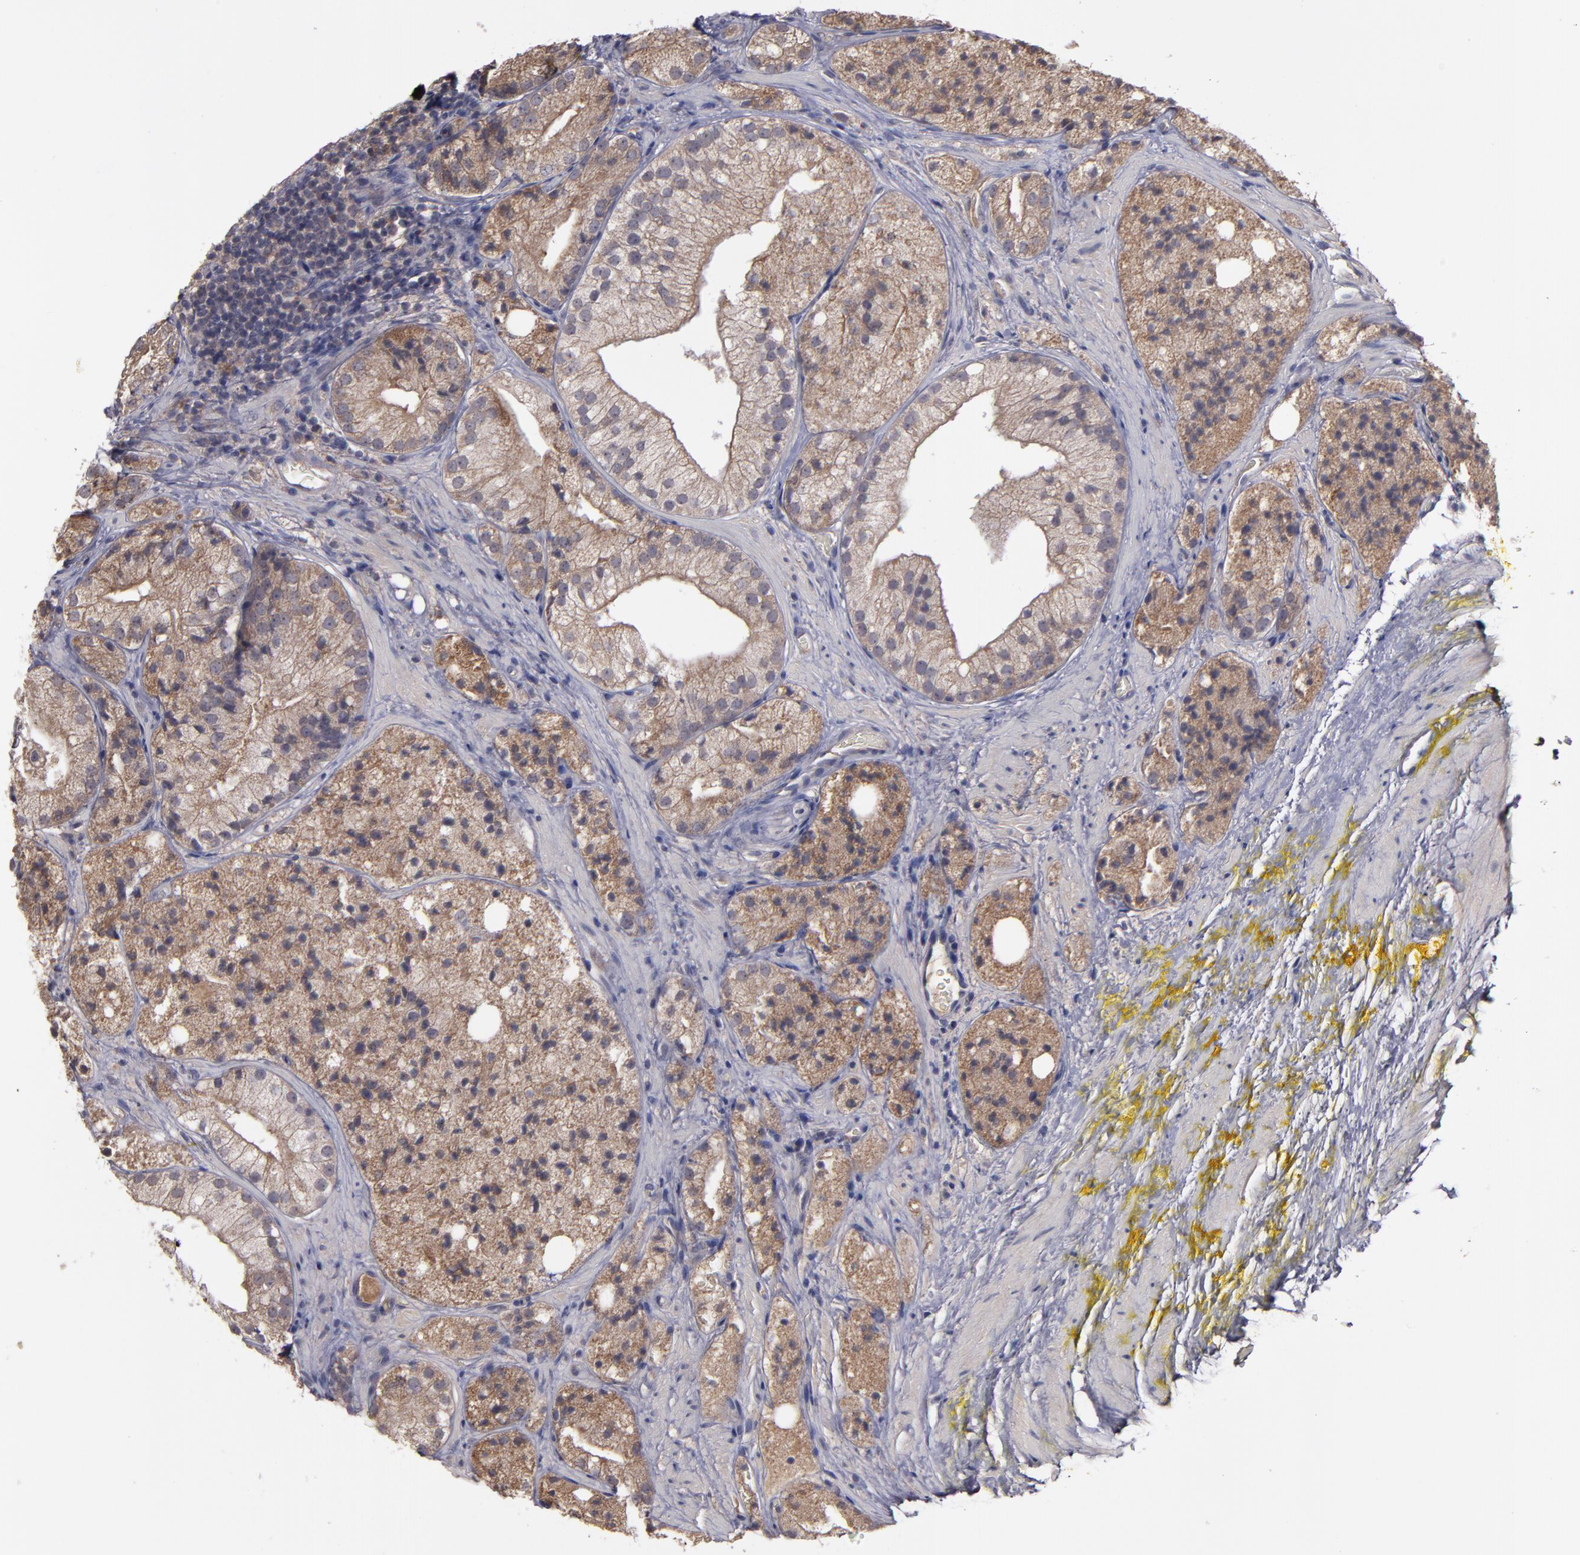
{"staining": {"intensity": "moderate", "quantity": ">75%", "location": "cytoplasmic/membranous"}, "tissue": "prostate cancer", "cell_type": "Tumor cells", "image_type": "cancer", "snomed": [{"axis": "morphology", "description": "Adenocarcinoma, Low grade"}, {"axis": "topography", "description": "Prostate"}], "caption": "This image shows immunohistochemistry (IHC) staining of human prostate cancer (adenocarcinoma (low-grade)), with medium moderate cytoplasmic/membranous staining in approximately >75% of tumor cells.", "gene": "MMP11", "patient": {"sex": "male", "age": 60}}